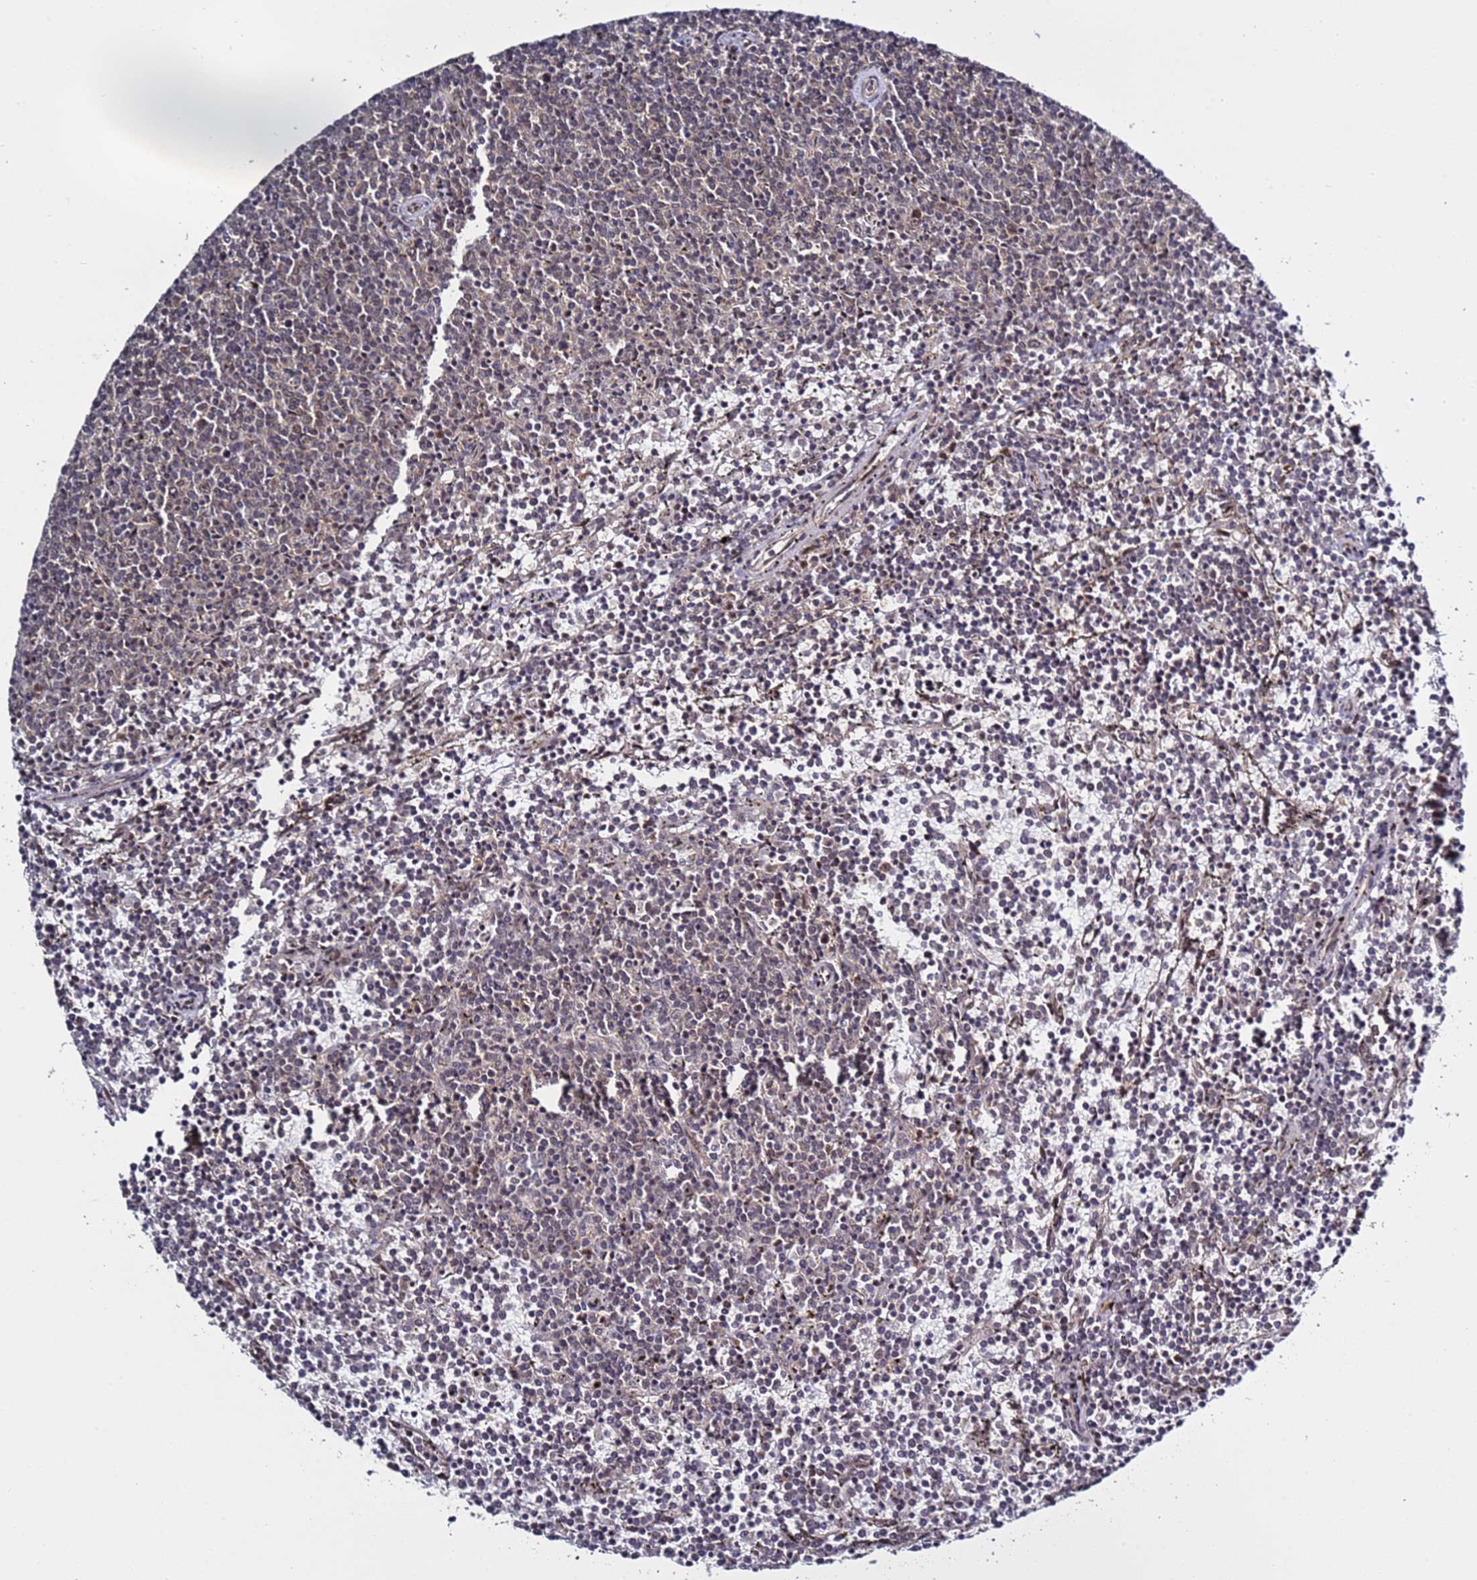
{"staining": {"intensity": "negative", "quantity": "none", "location": "none"}, "tissue": "lymphoma", "cell_type": "Tumor cells", "image_type": "cancer", "snomed": [{"axis": "morphology", "description": "Malignant lymphoma, non-Hodgkin's type, Low grade"}, {"axis": "topography", "description": "Spleen"}], "caption": "This is a histopathology image of immunohistochemistry staining of malignant lymphoma, non-Hodgkin's type (low-grade), which shows no staining in tumor cells.", "gene": "POLR2D", "patient": {"sex": "female", "age": 50}}